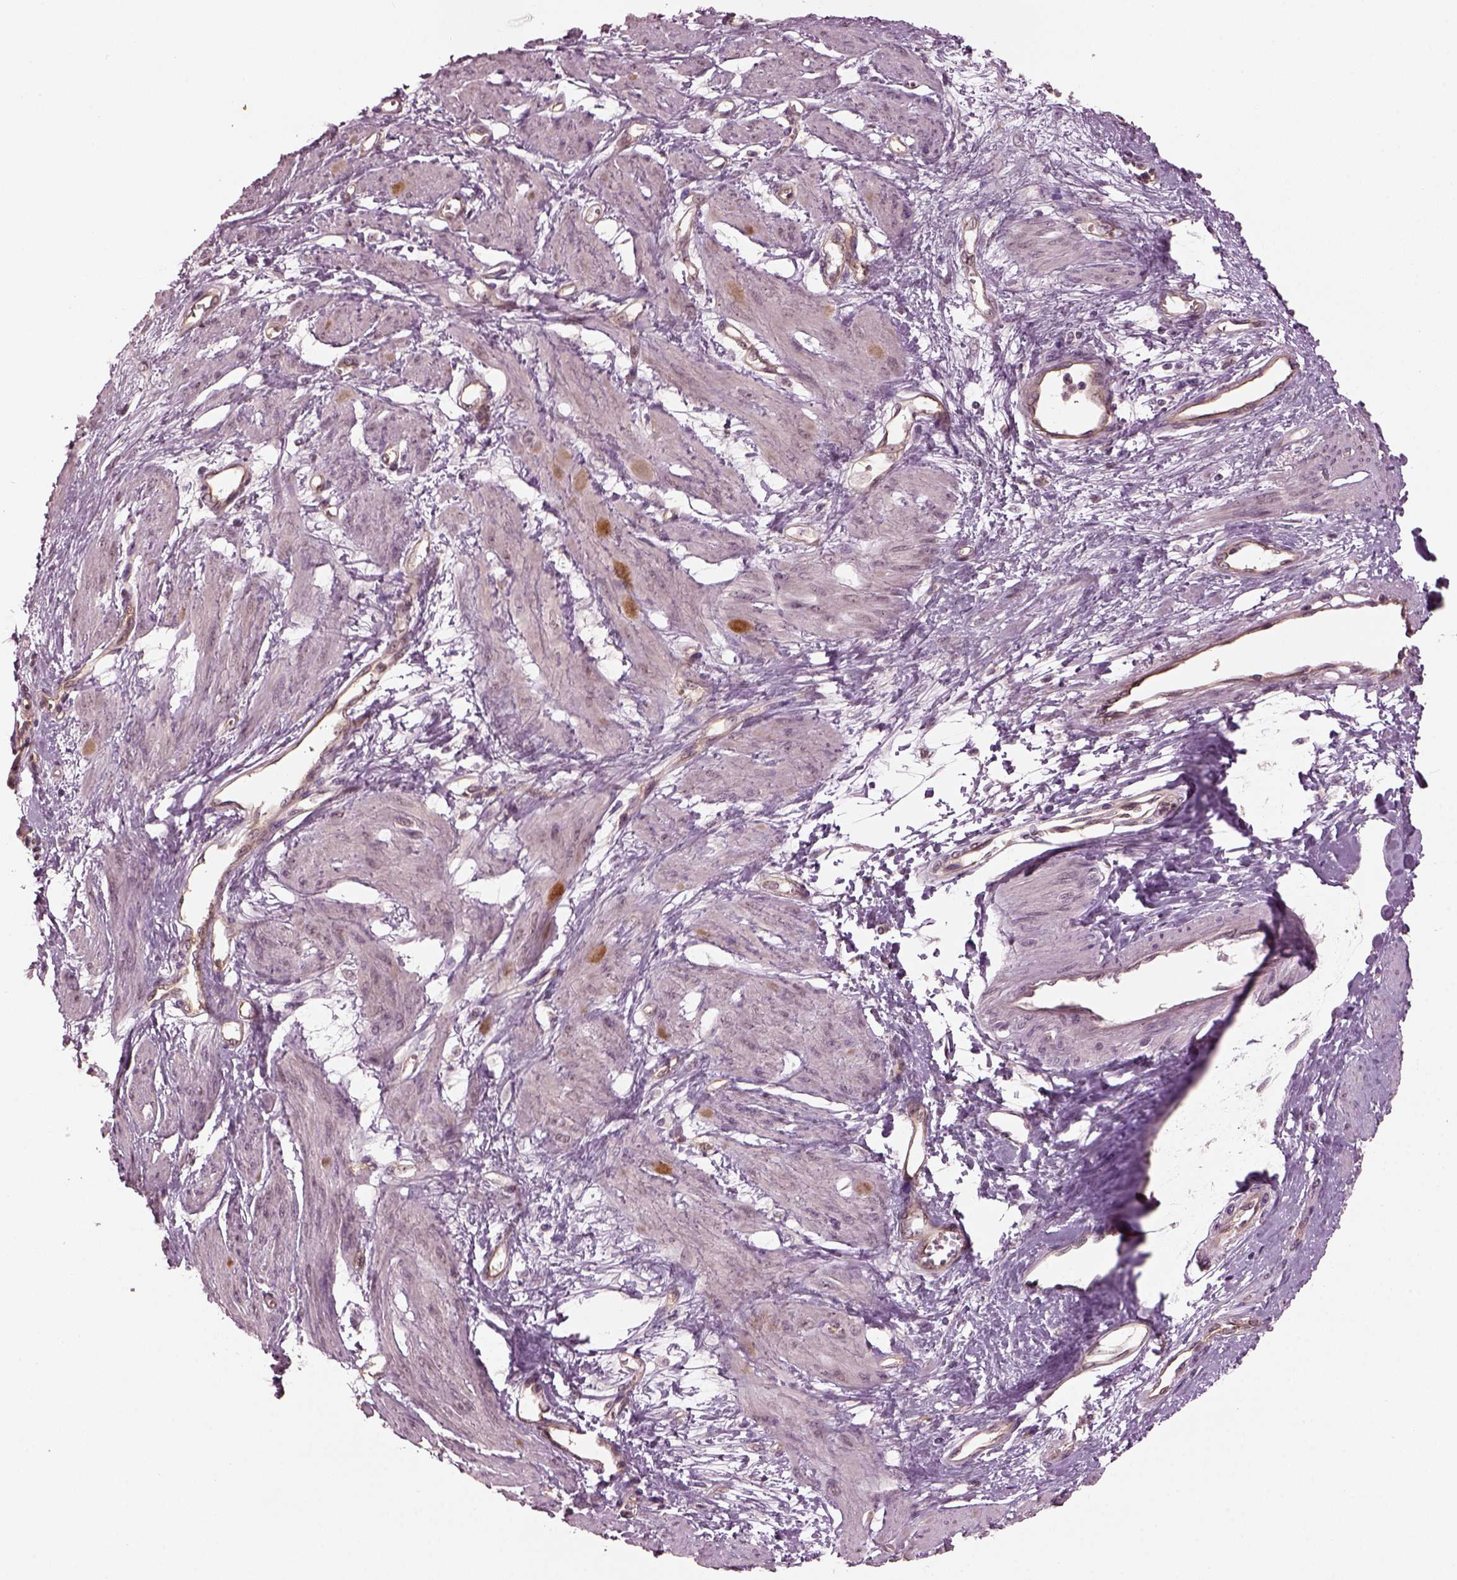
{"staining": {"intensity": "negative", "quantity": "none", "location": "none"}, "tissue": "smooth muscle", "cell_type": "Smooth muscle cells", "image_type": "normal", "snomed": [{"axis": "morphology", "description": "Normal tissue, NOS"}, {"axis": "topography", "description": "Smooth muscle"}, {"axis": "topography", "description": "Uterus"}], "caption": "Immunohistochemistry photomicrograph of benign smooth muscle stained for a protein (brown), which shows no positivity in smooth muscle cells. The staining is performed using DAB (3,3'-diaminobenzidine) brown chromogen with nuclei counter-stained in using hematoxylin.", "gene": "GNRH1", "patient": {"sex": "female", "age": 39}}